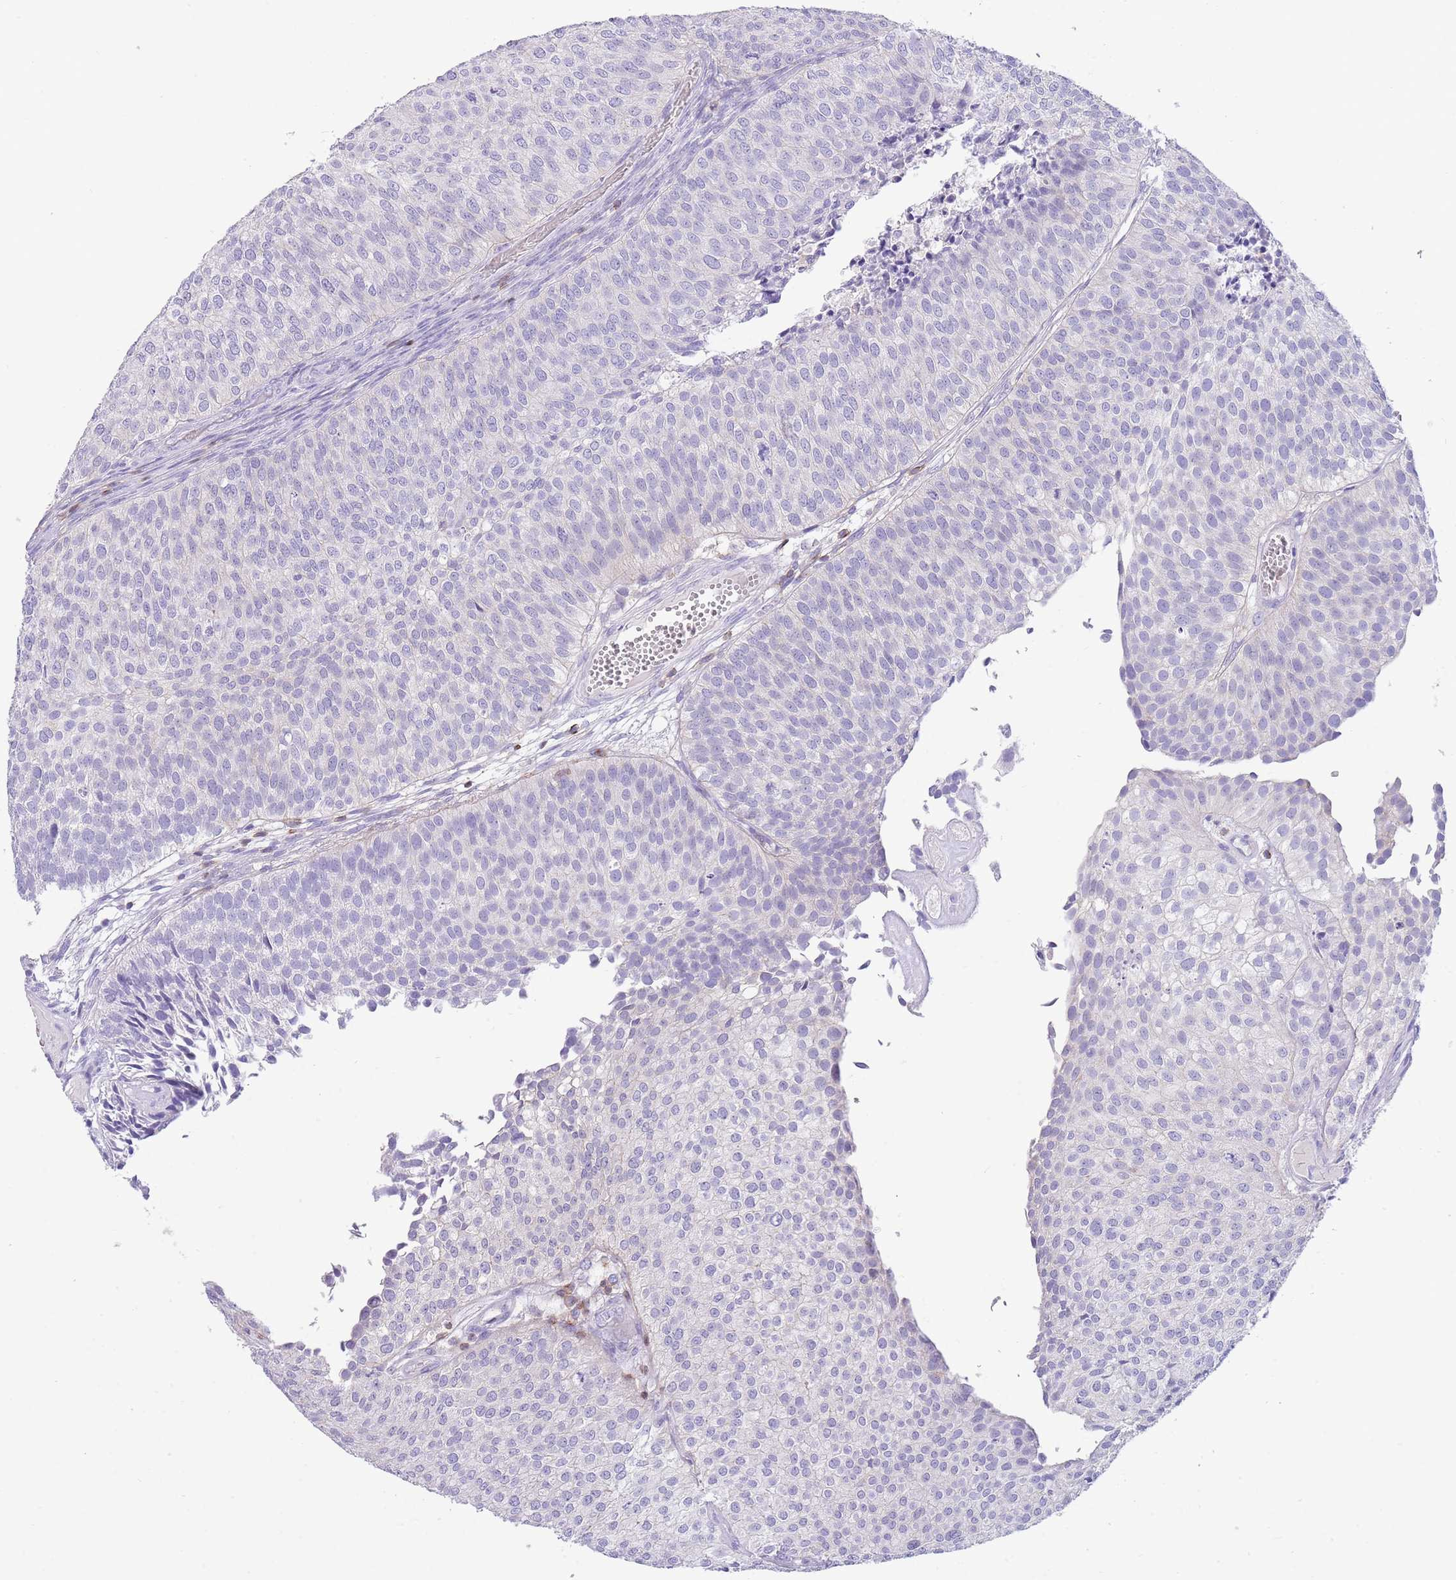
{"staining": {"intensity": "negative", "quantity": "none", "location": "none"}, "tissue": "urothelial cancer", "cell_type": "Tumor cells", "image_type": "cancer", "snomed": [{"axis": "morphology", "description": "Urothelial carcinoma, Low grade"}, {"axis": "topography", "description": "Urinary bladder"}], "caption": "Tumor cells are negative for protein expression in human urothelial cancer.", "gene": "OR4Q3", "patient": {"sex": "male", "age": 84}}